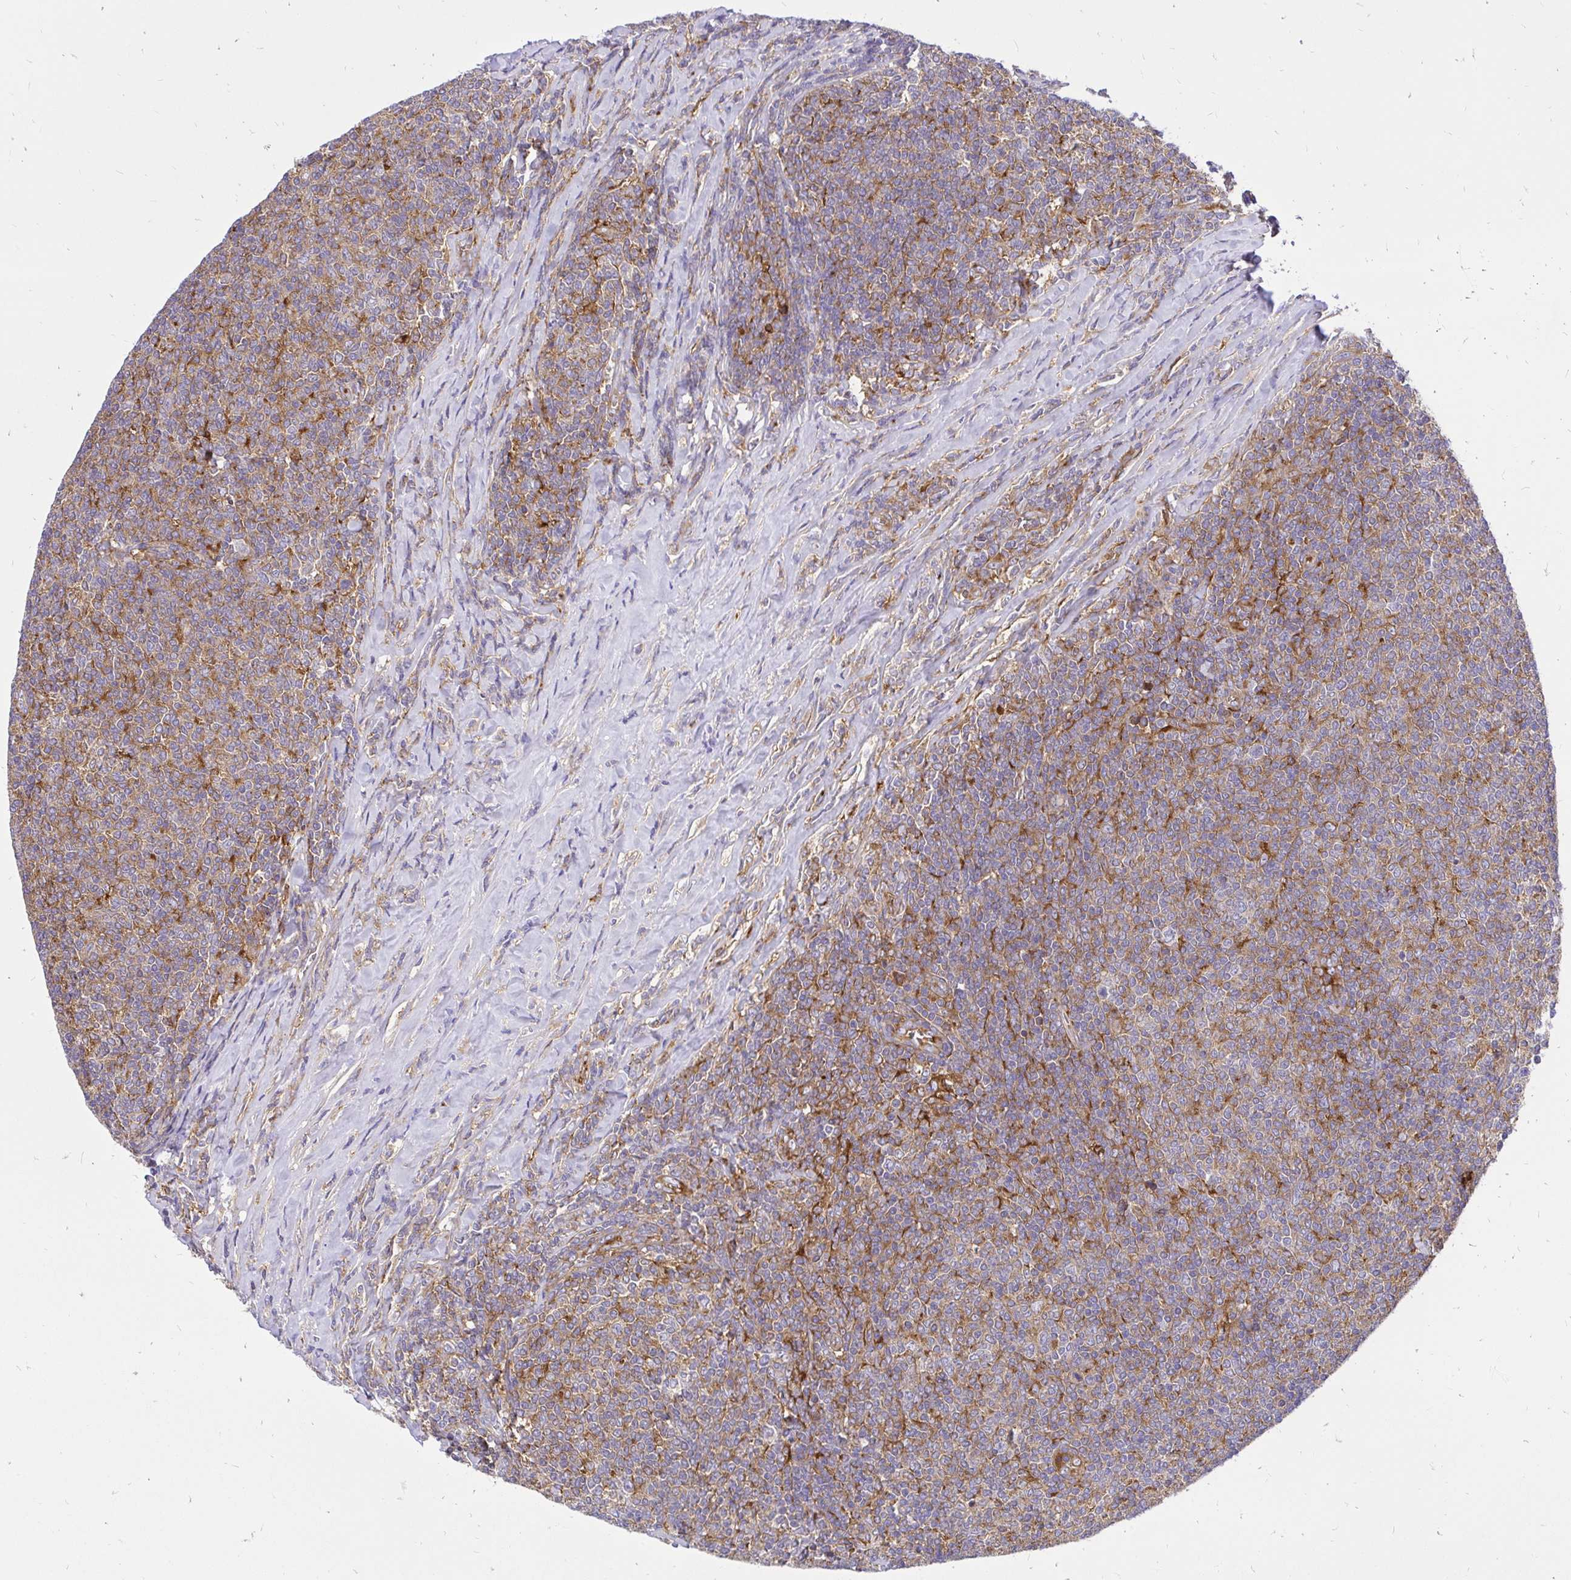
{"staining": {"intensity": "weak", "quantity": "25%-75%", "location": "cytoplasmic/membranous"}, "tissue": "lymphoma", "cell_type": "Tumor cells", "image_type": "cancer", "snomed": [{"axis": "morphology", "description": "Malignant lymphoma, non-Hodgkin's type, Low grade"}, {"axis": "topography", "description": "Lymph node"}], "caption": "A low amount of weak cytoplasmic/membranous expression is present in approximately 25%-75% of tumor cells in malignant lymphoma, non-Hodgkin's type (low-grade) tissue.", "gene": "ABCB10", "patient": {"sex": "male", "age": 52}}